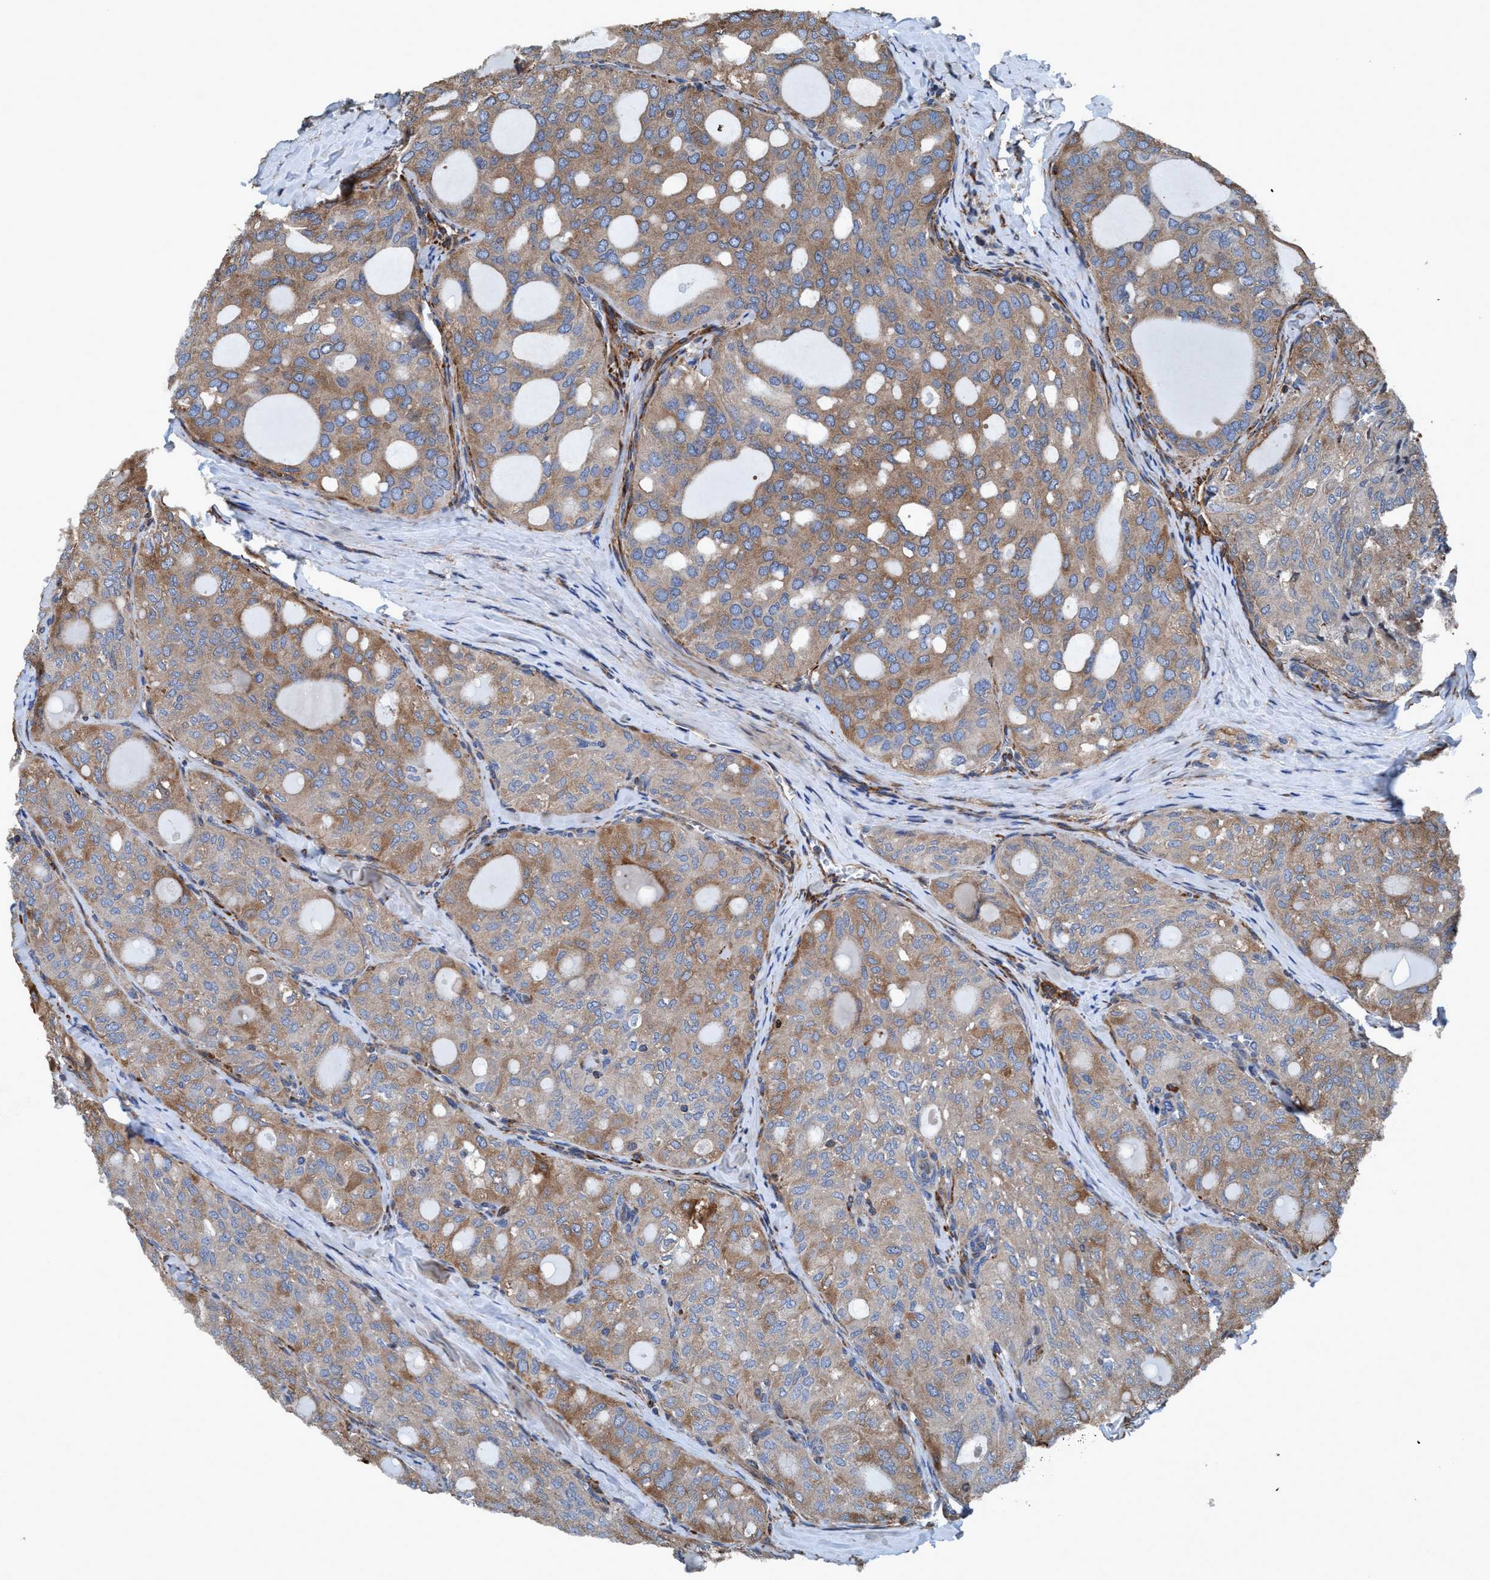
{"staining": {"intensity": "moderate", "quantity": ">75%", "location": "cytoplasmic/membranous"}, "tissue": "thyroid cancer", "cell_type": "Tumor cells", "image_type": "cancer", "snomed": [{"axis": "morphology", "description": "Follicular adenoma carcinoma, NOS"}, {"axis": "topography", "description": "Thyroid gland"}], "caption": "An image of thyroid follicular adenoma carcinoma stained for a protein demonstrates moderate cytoplasmic/membranous brown staining in tumor cells.", "gene": "NMT1", "patient": {"sex": "male", "age": 75}}